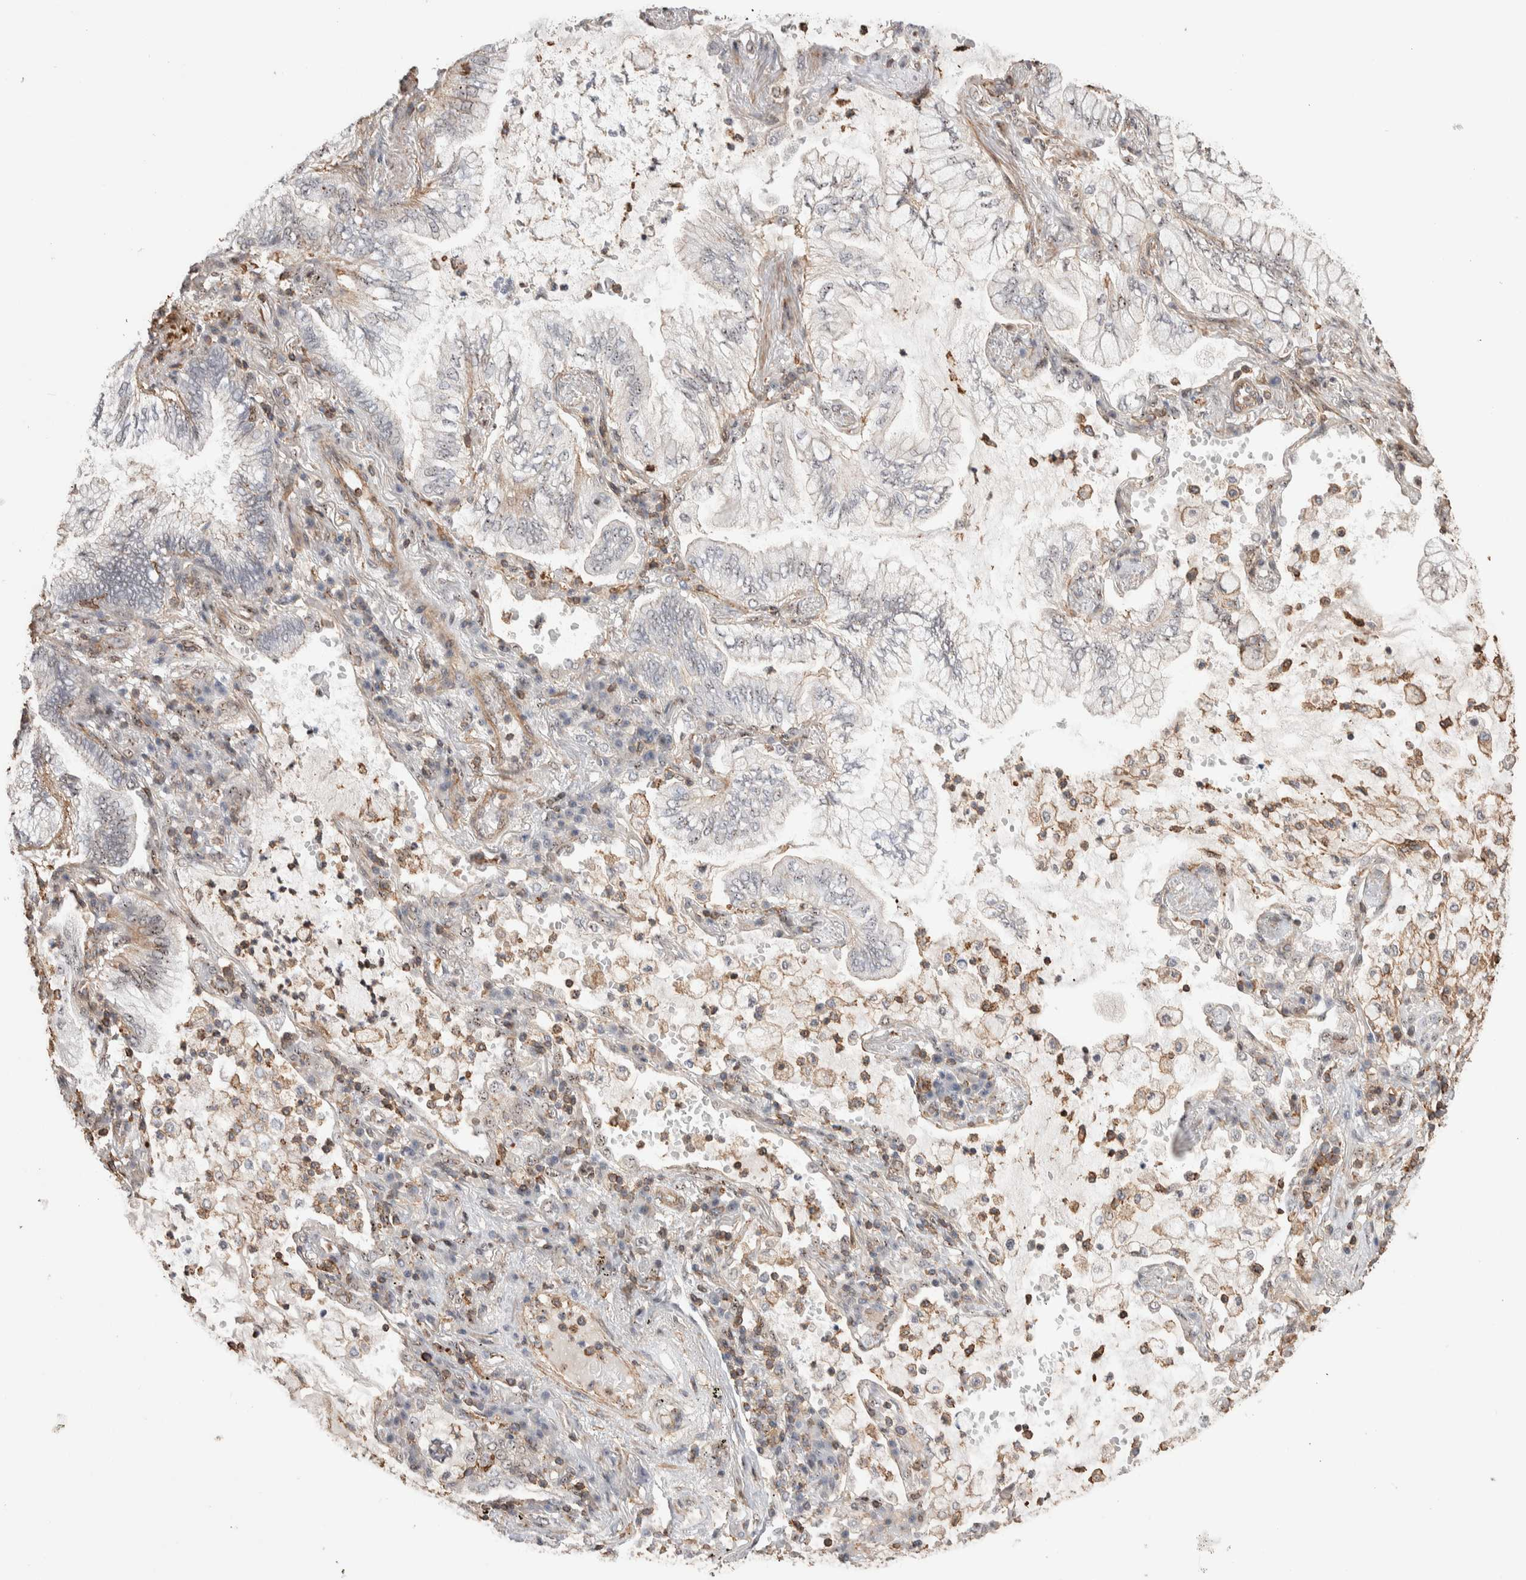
{"staining": {"intensity": "weak", "quantity": "<25%", "location": "cytoplasmic/membranous"}, "tissue": "lung cancer", "cell_type": "Tumor cells", "image_type": "cancer", "snomed": [{"axis": "morphology", "description": "Adenocarcinoma, NOS"}, {"axis": "topography", "description": "Lung"}], "caption": "A high-resolution micrograph shows immunohistochemistry (IHC) staining of lung cancer, which demonstrates no significant positivity in tumor cells.", "gene": "ZNF704", "patient": {"sex": "female", "age": 70}}